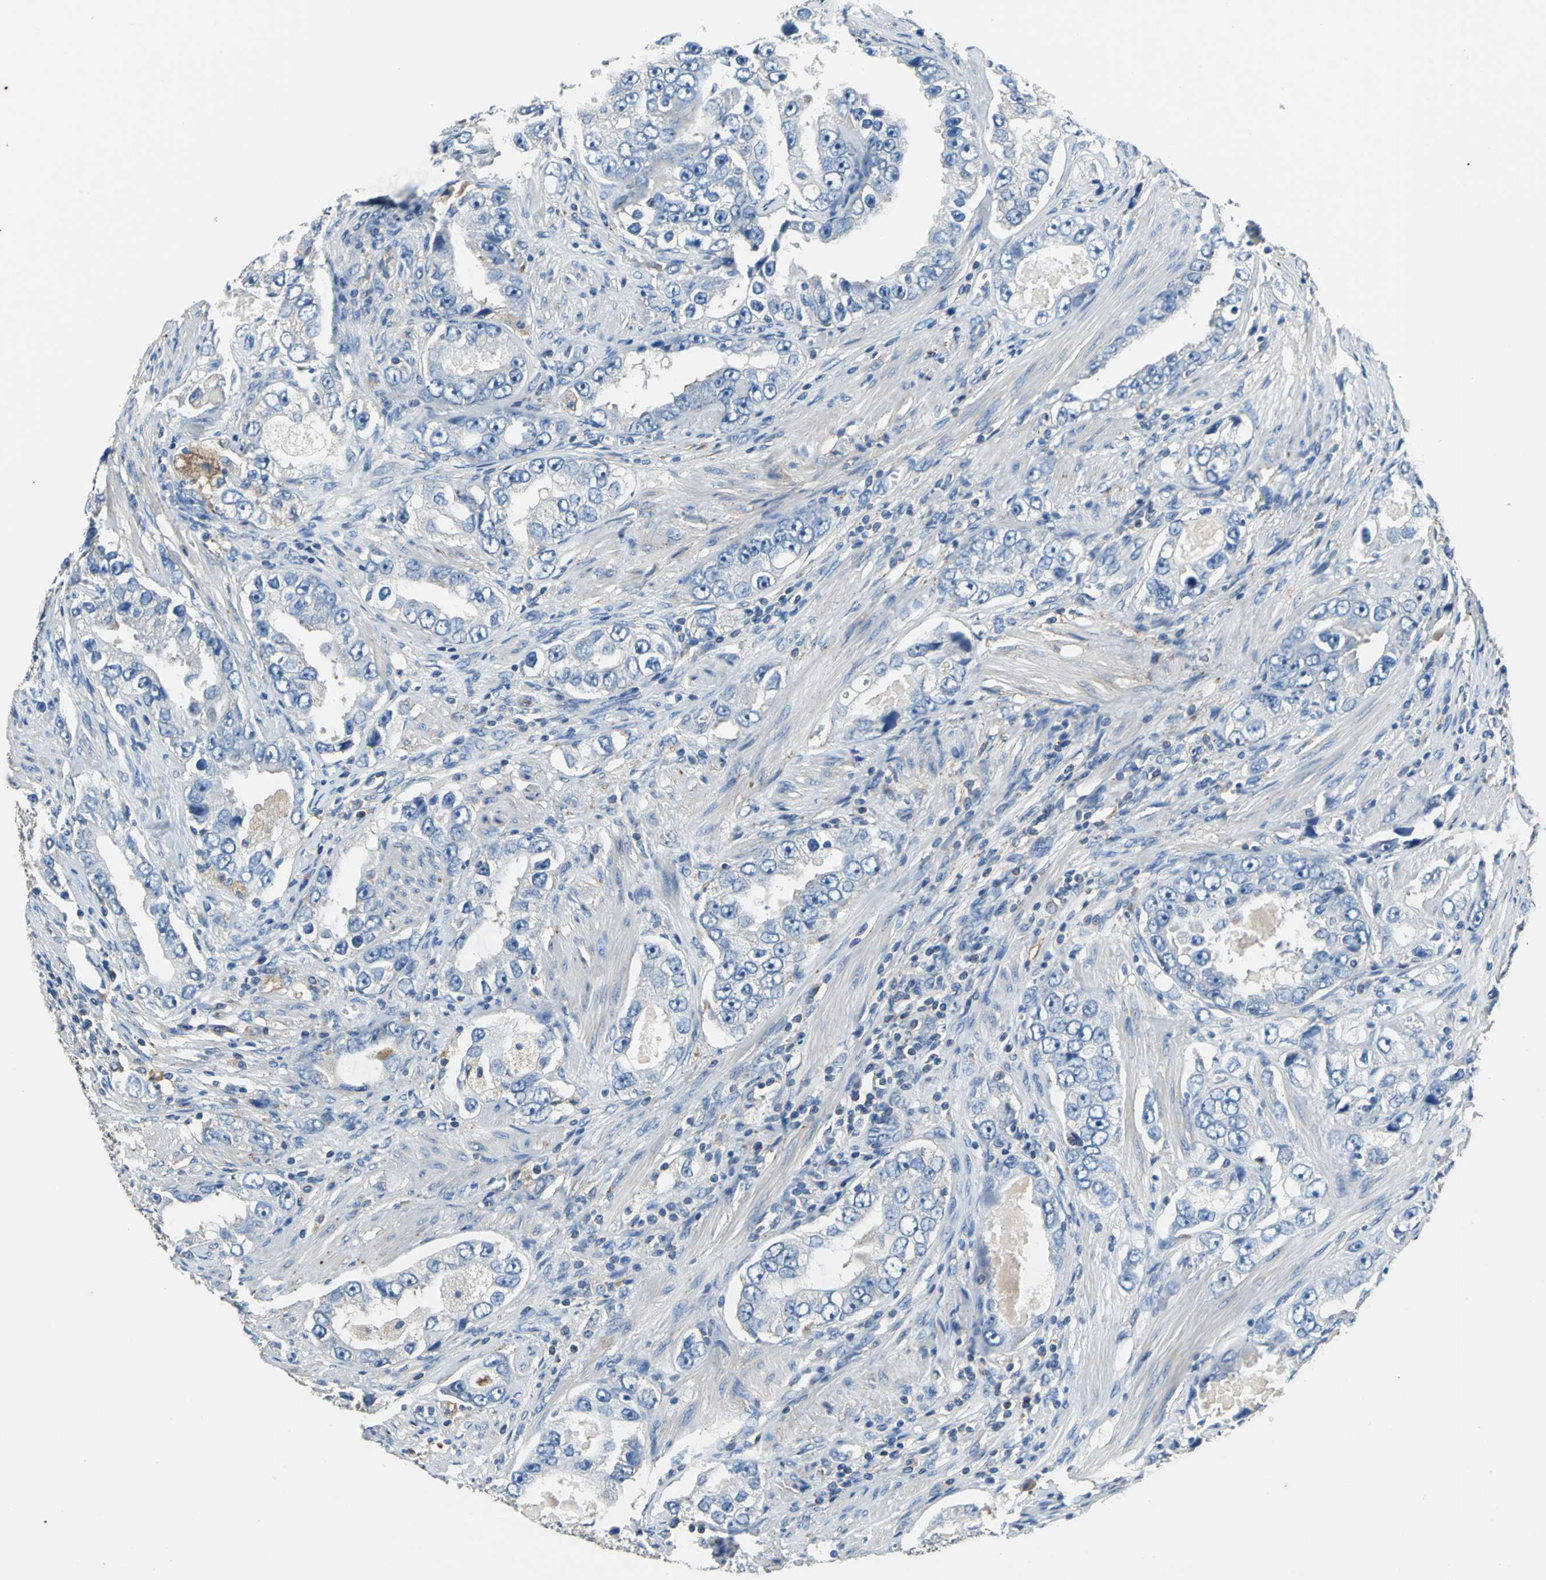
{"staining": {"intensity": "negative", "quantity": "none", "location": "none"}, "tissue": "prostate cancer", "cell_type": "Tumor cells", "image_type": "cancer", "snomed": [{"axis": "morphology", "description": "Adenocarcinoma, High grade"}, {"axis": "topography", "description": "Prostate"}], "caption": "An immunohistochemistry (IHC) histopathology image of prostate high-grade adenocarcinoma is shown. There is no staining in tumor cells of prostate high-grade adenocarcinoma. (DAB immunohistochemistry, high magnification).", "gene": "PRKCA", "patient": {"sex": "male", "age": 63}}